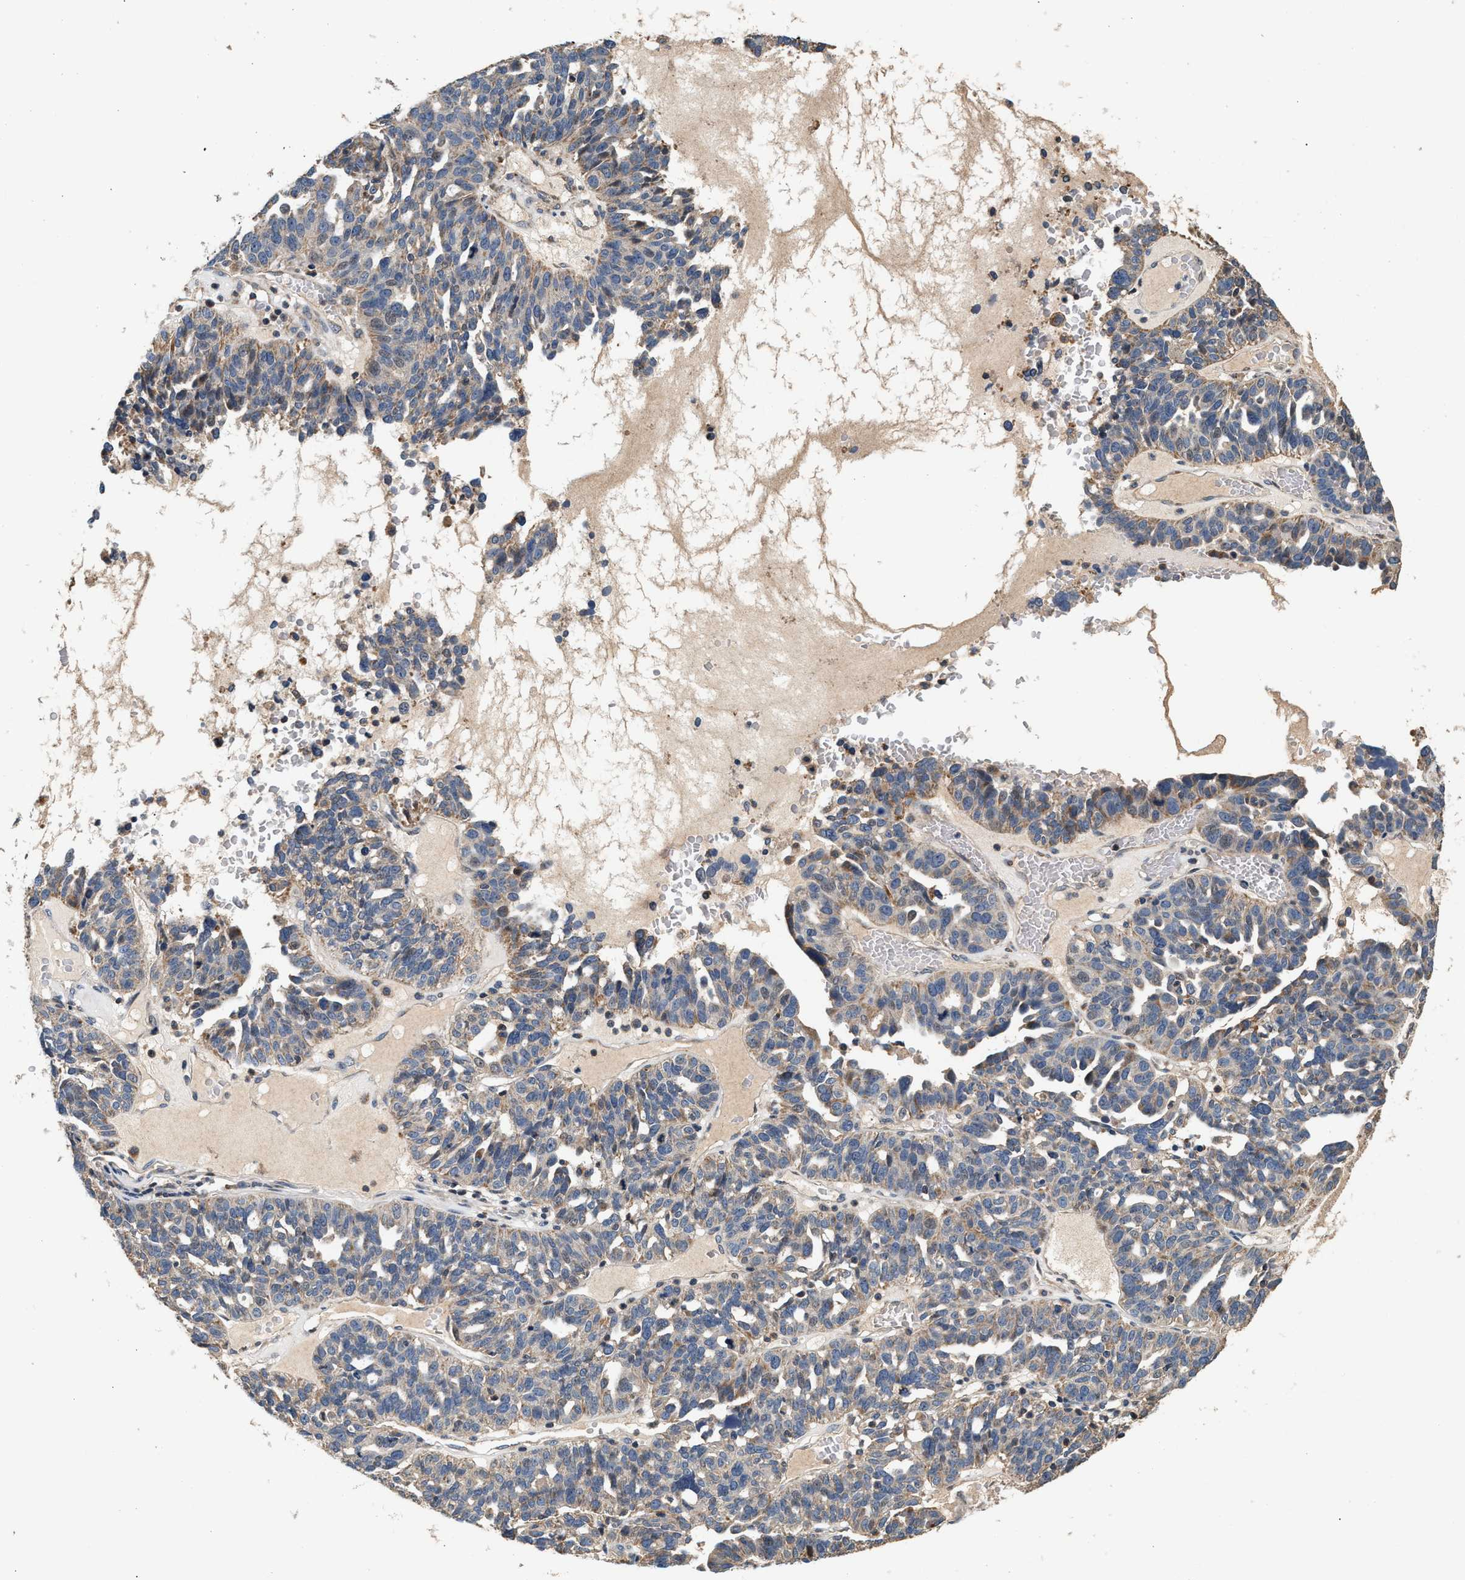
{"staining": {"intensity": "moderate", "quantity": "<25%", "location": "cytoplasmic/membranous"}, "tissue": "ovarian cancer", "cell_type": "Tumor cells", "image_type": "cancer", "snomed": [{"axis": "morphology", "description": "Cystadenocarcinoma, serous, NOS"}, {"axis": "topography", "description": "Ovary"}], "caption": "High-magnification brightfield microscopy of ovarian serous cystadenocarcinoma stained with DAB (3,3'-diaminobenzidine) (brown) and counterstained with hematoxylin (blue). tumor cells exhibit moderate cytoplasmic/membranous expression is seen in about<25% of cells.", "gene": "PTGR3", "patient": {"sex": "female", "age": 59}}